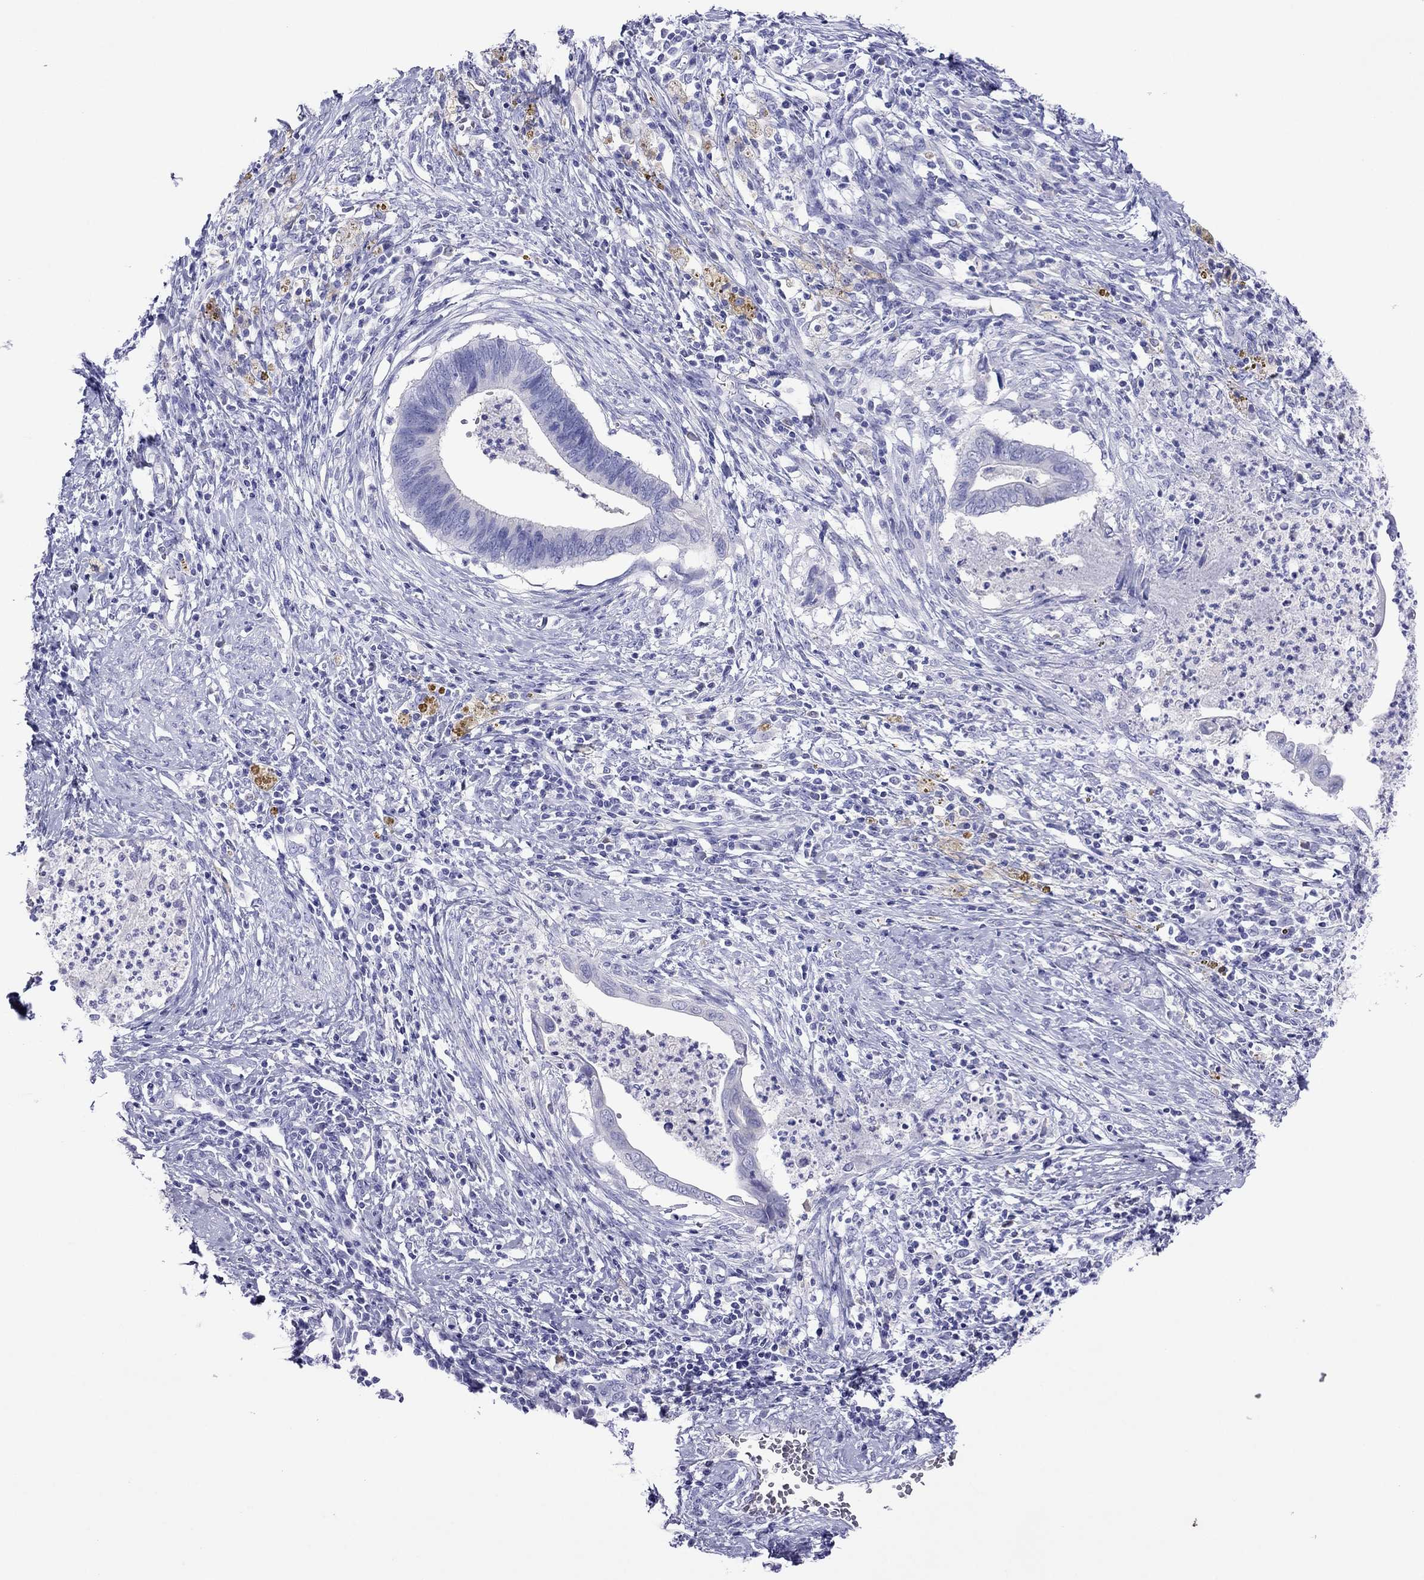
{"staining": {"intensity": "negative", "quantity": "none", "location": "none"}, "tissue": "cervical cancer", "cell_type": "Tumor cells", "image_type": "cancer", "snomed": [{"axis": "morphology", "description": "Adenocarcinoma, NOS"}, {"axis": "topography", "description": "Cervix"}], "caption": "Immunohistochemical staining of cervical adenocarcinoma displays no significant expression in tumor cells.", "gene": "PCDHA6", "patient": {"sex": "female", "age": 42}}